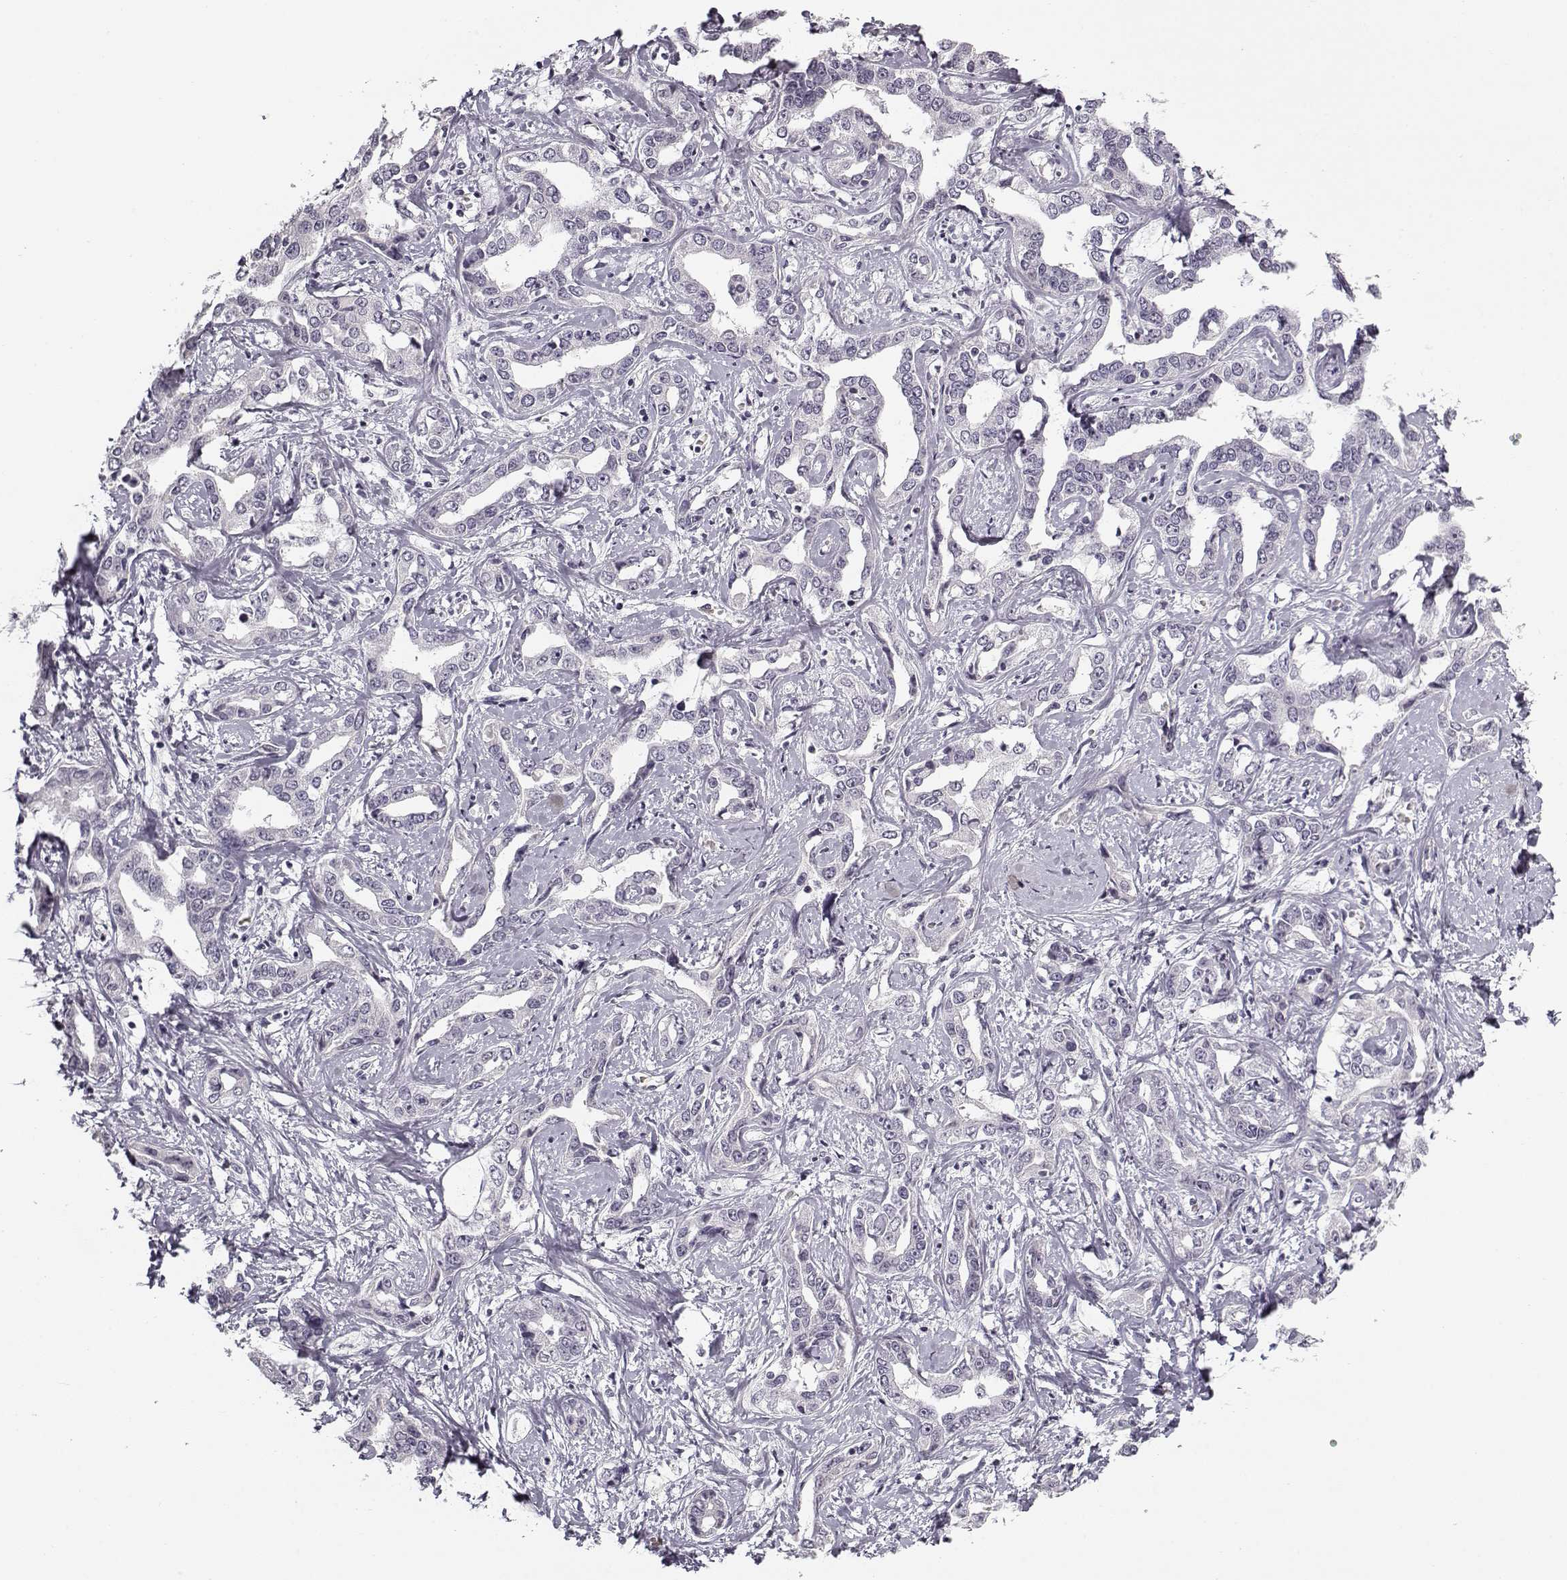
{"staining": {"intensity": "negative", "quantity": "none", "location": "none"}, "tissue": "liver cancer", "cell_type": "Tumor cells", "image_type": "cancer", "snomed": [{"axis": "morphology", "description": "Cholangiocarcinoma"}, {"axis": "topography", "description": "Liver"}], "caption": "Tumor cells are negative for protein expression in human liver cholangiocarcinoma.", "gene": "SNCA", "patient": {"sex": "male", "age": 59}}